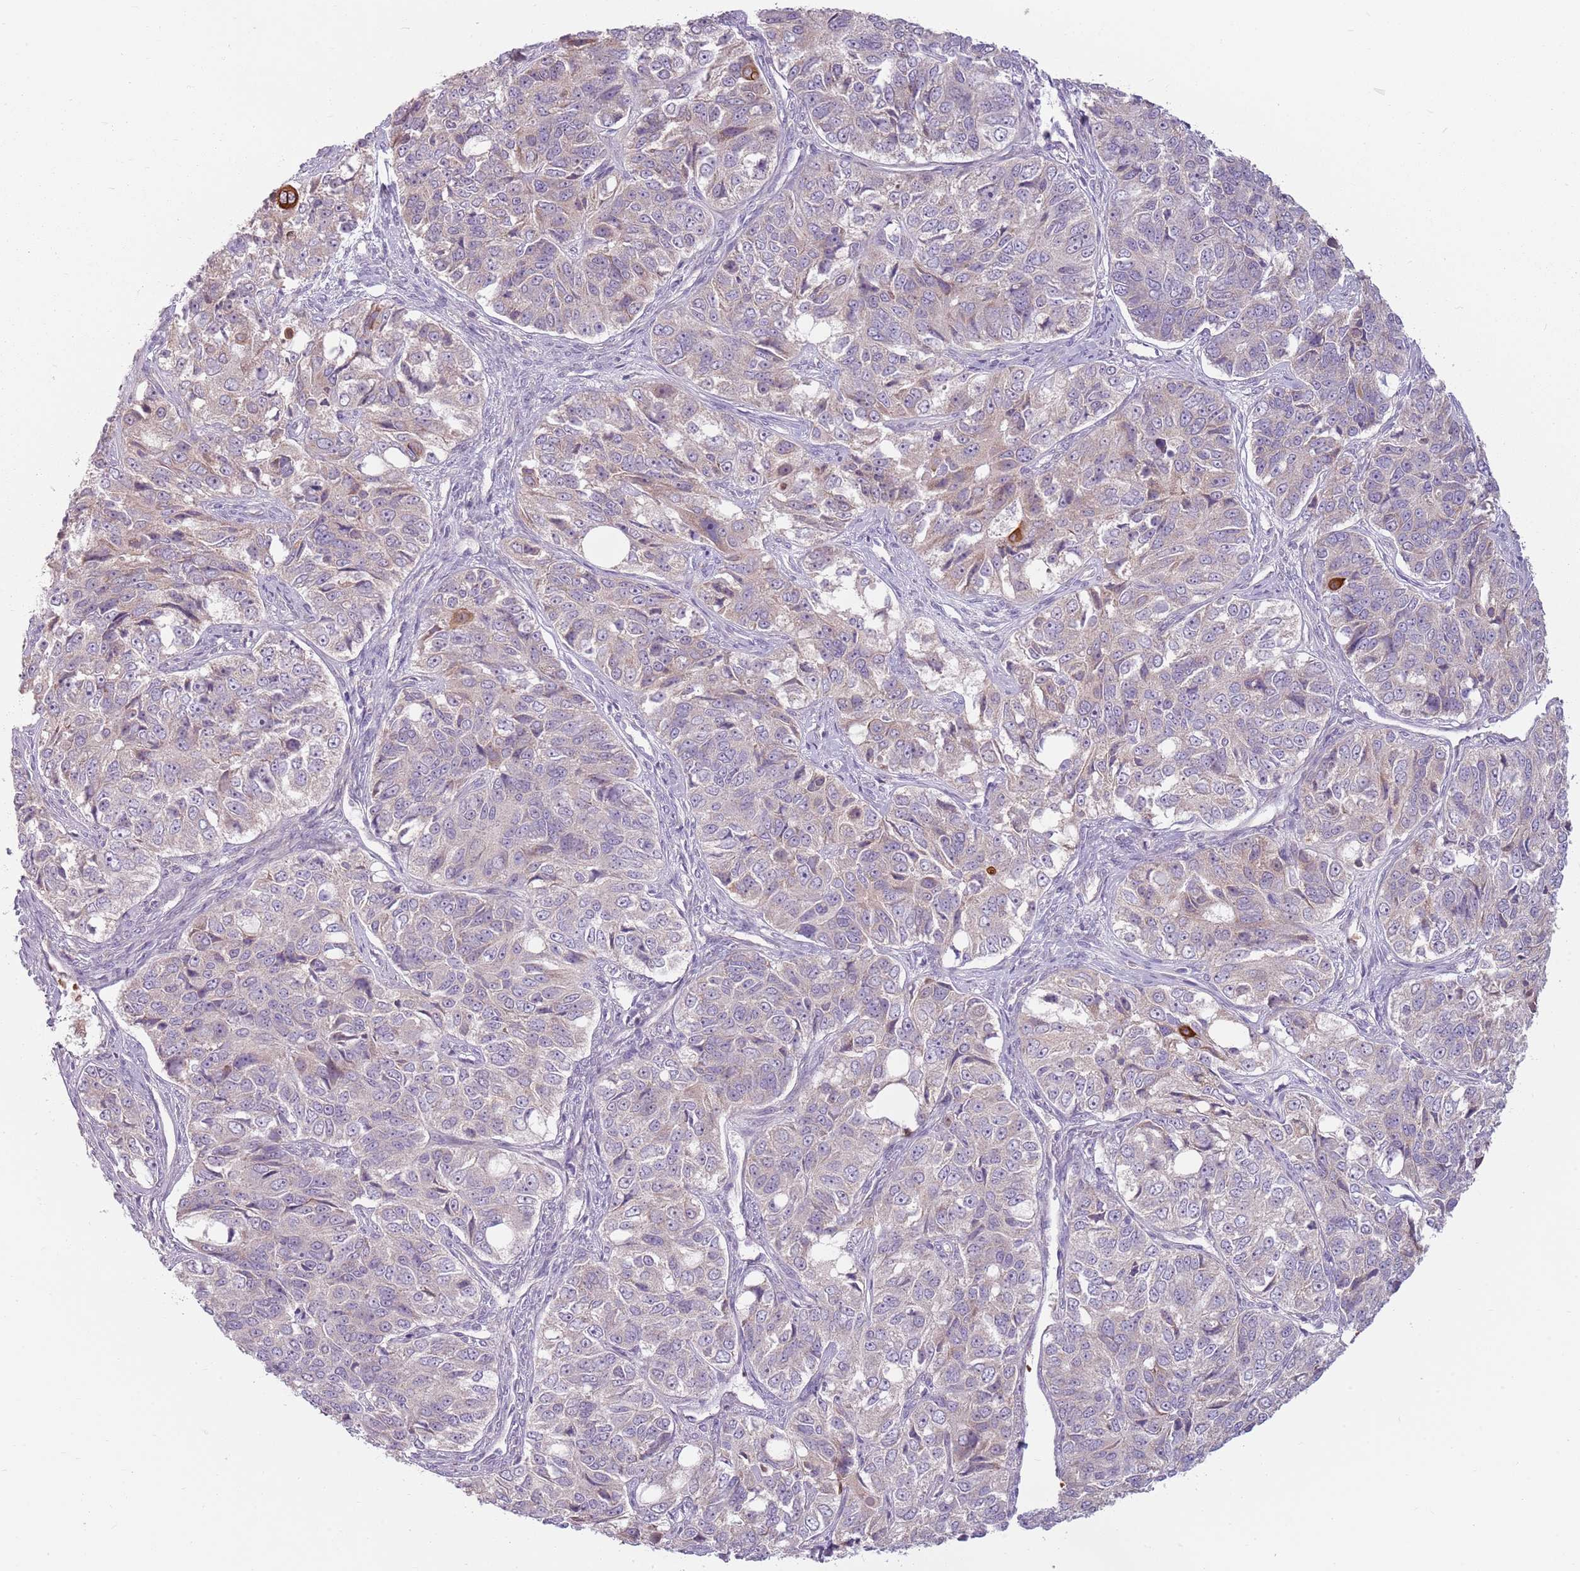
{"staining": {"intensity": "strong", "quantity": "<25%", "location": "cytoplasmic/membranous"}, "tissue": "ovarian cancer", "cell_type": "Tumor cells", "image_type": "cancer", "snomed": [{"axis": "morphology", "description": "Carcinoma, endometroid"}, {"axis": "topography", "description": "Ovary"}], "caption": "Strong cytoplasmic/membranous staining for a protein is appreciated in approximately <25% of tumor cells of ovarian endometroid carcinoma using IHC.", "gene": "HSPA14", "patient": {"sex": "female", "age": 51}}